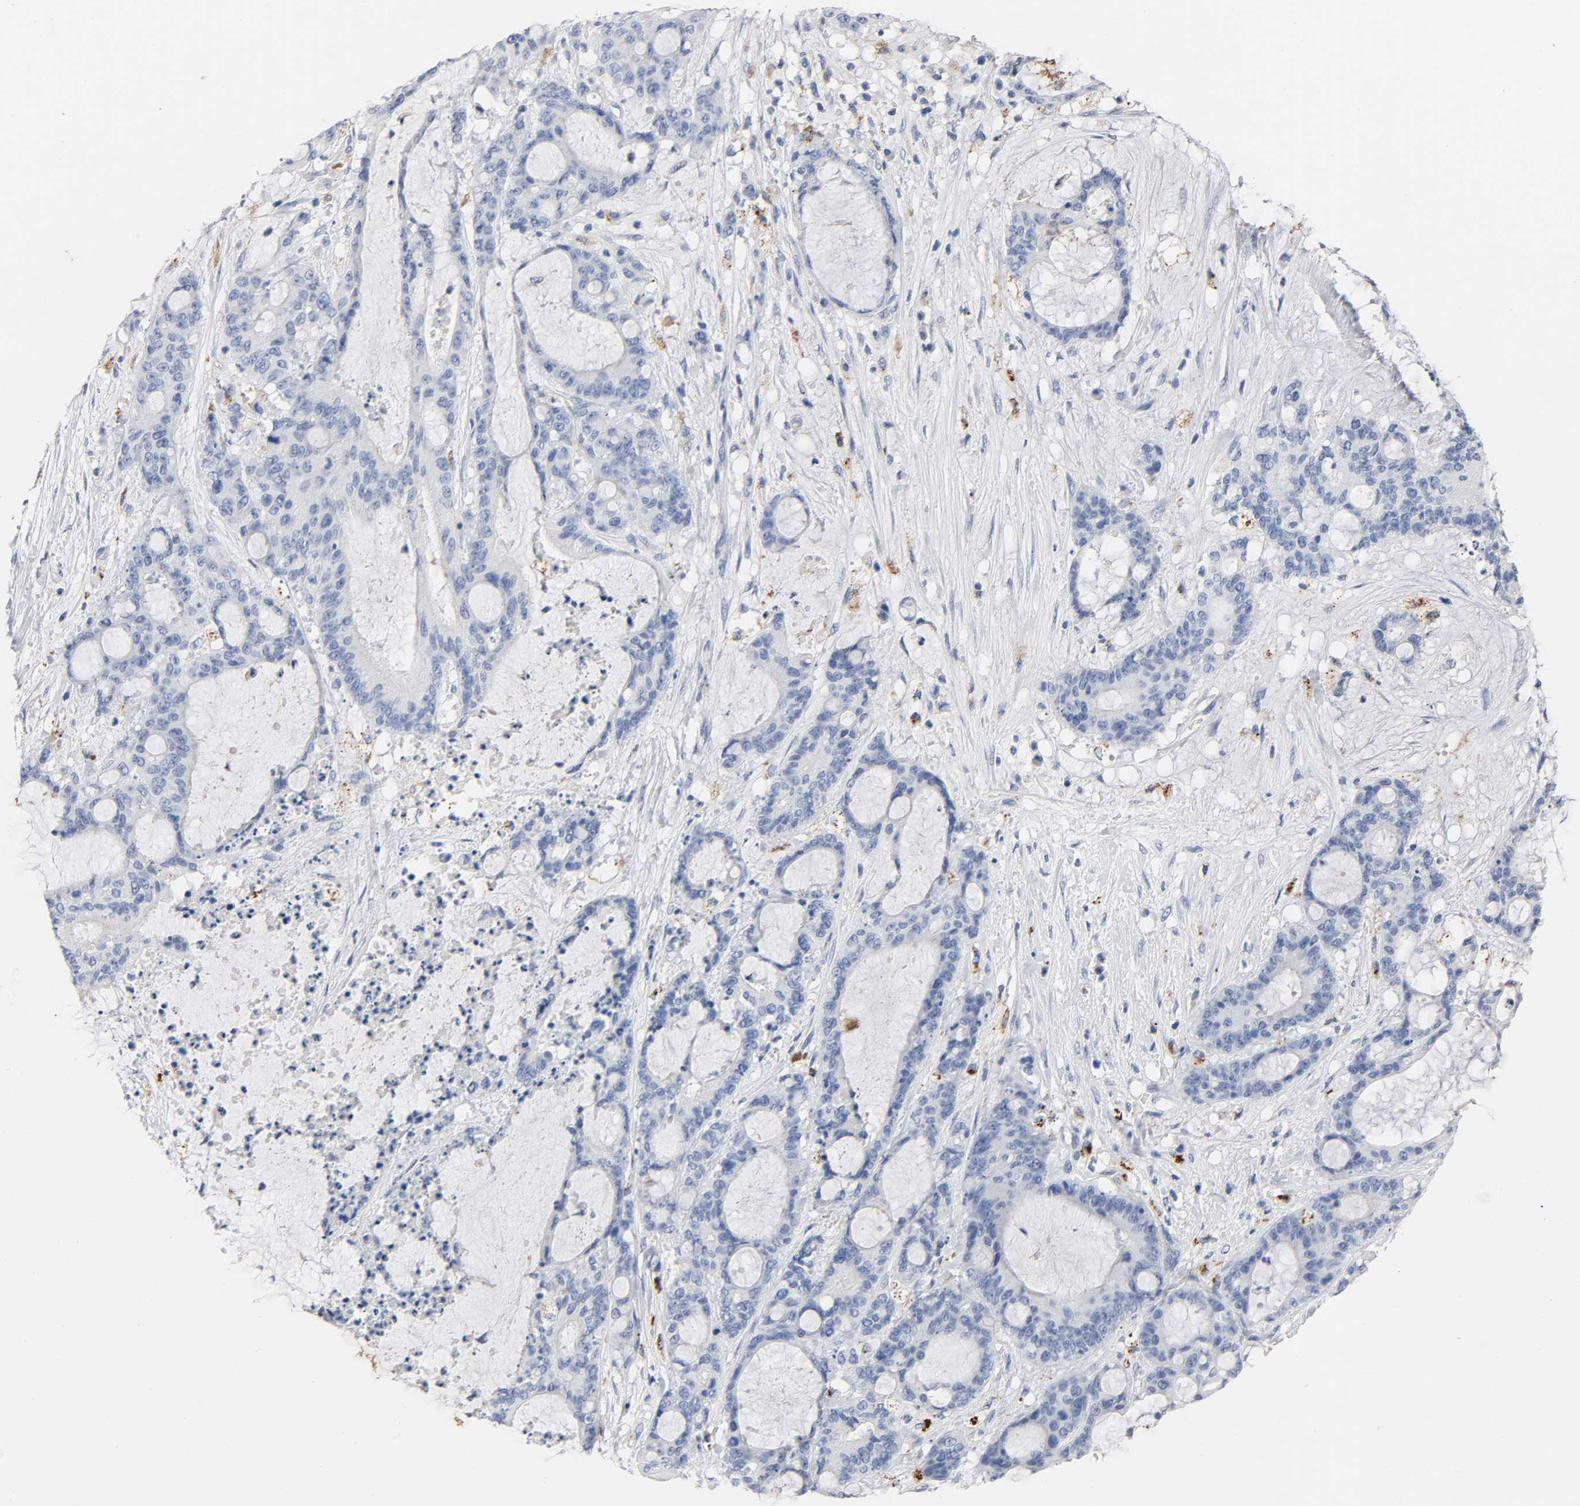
{"staining": {"intensity": "negative", "quantity": "none", "location": "none"}, "tissue": "liver cancer", "cell_type": "Tumor cells", "image_type": "cancer", "snomed": [{"axis": "morphology", "description": "Cholangiocarcinoma"}, {"axis": "topography", "description": "Liver"}], "caption": "Protein analysis of cholangiocarcinoma (liver) exhibits no significant staining in tumor cells.", "gene": "PLP1", "patient": {"sex": "female", "age": 73}}